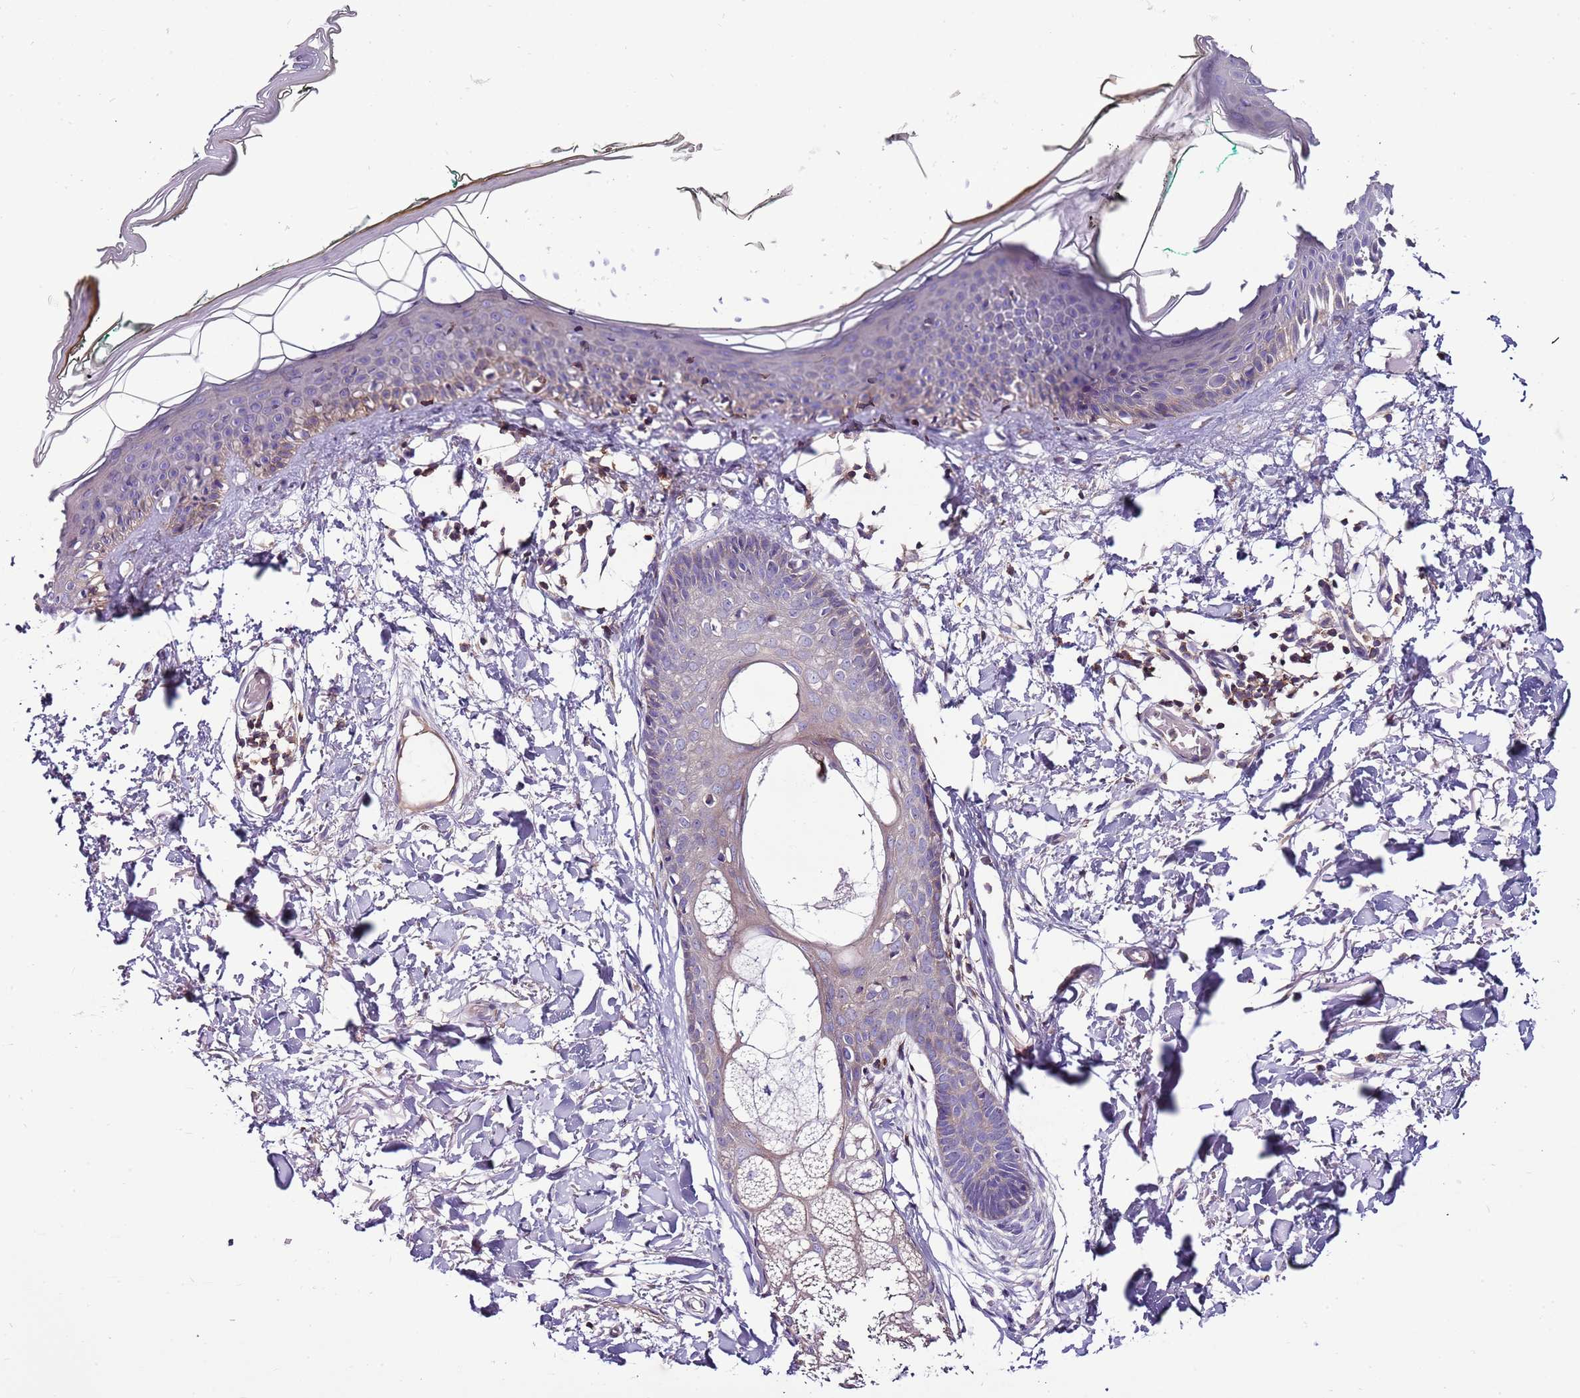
{"staining": {"intensity": "negative", "quantity": "none", "location": "none"}, "tissue": "skin", "cell_type": "Fibroblasts", "image_type": "normal", "snomed": [{"axis": "morphology", "description": "Normal tissue, NOS"}, {"axis": "topography", "description": "Skin"}], "caption": "Immunohistochemistry (IHC) photomicrograph of benign skin stained for a protein (brown), which shows no expression in fibroblasts. (DAB IHC visualized using brightfield microscopy, high magnification).", "gene": "IGIP", "patient": {"sex": "male", "age": 62}}